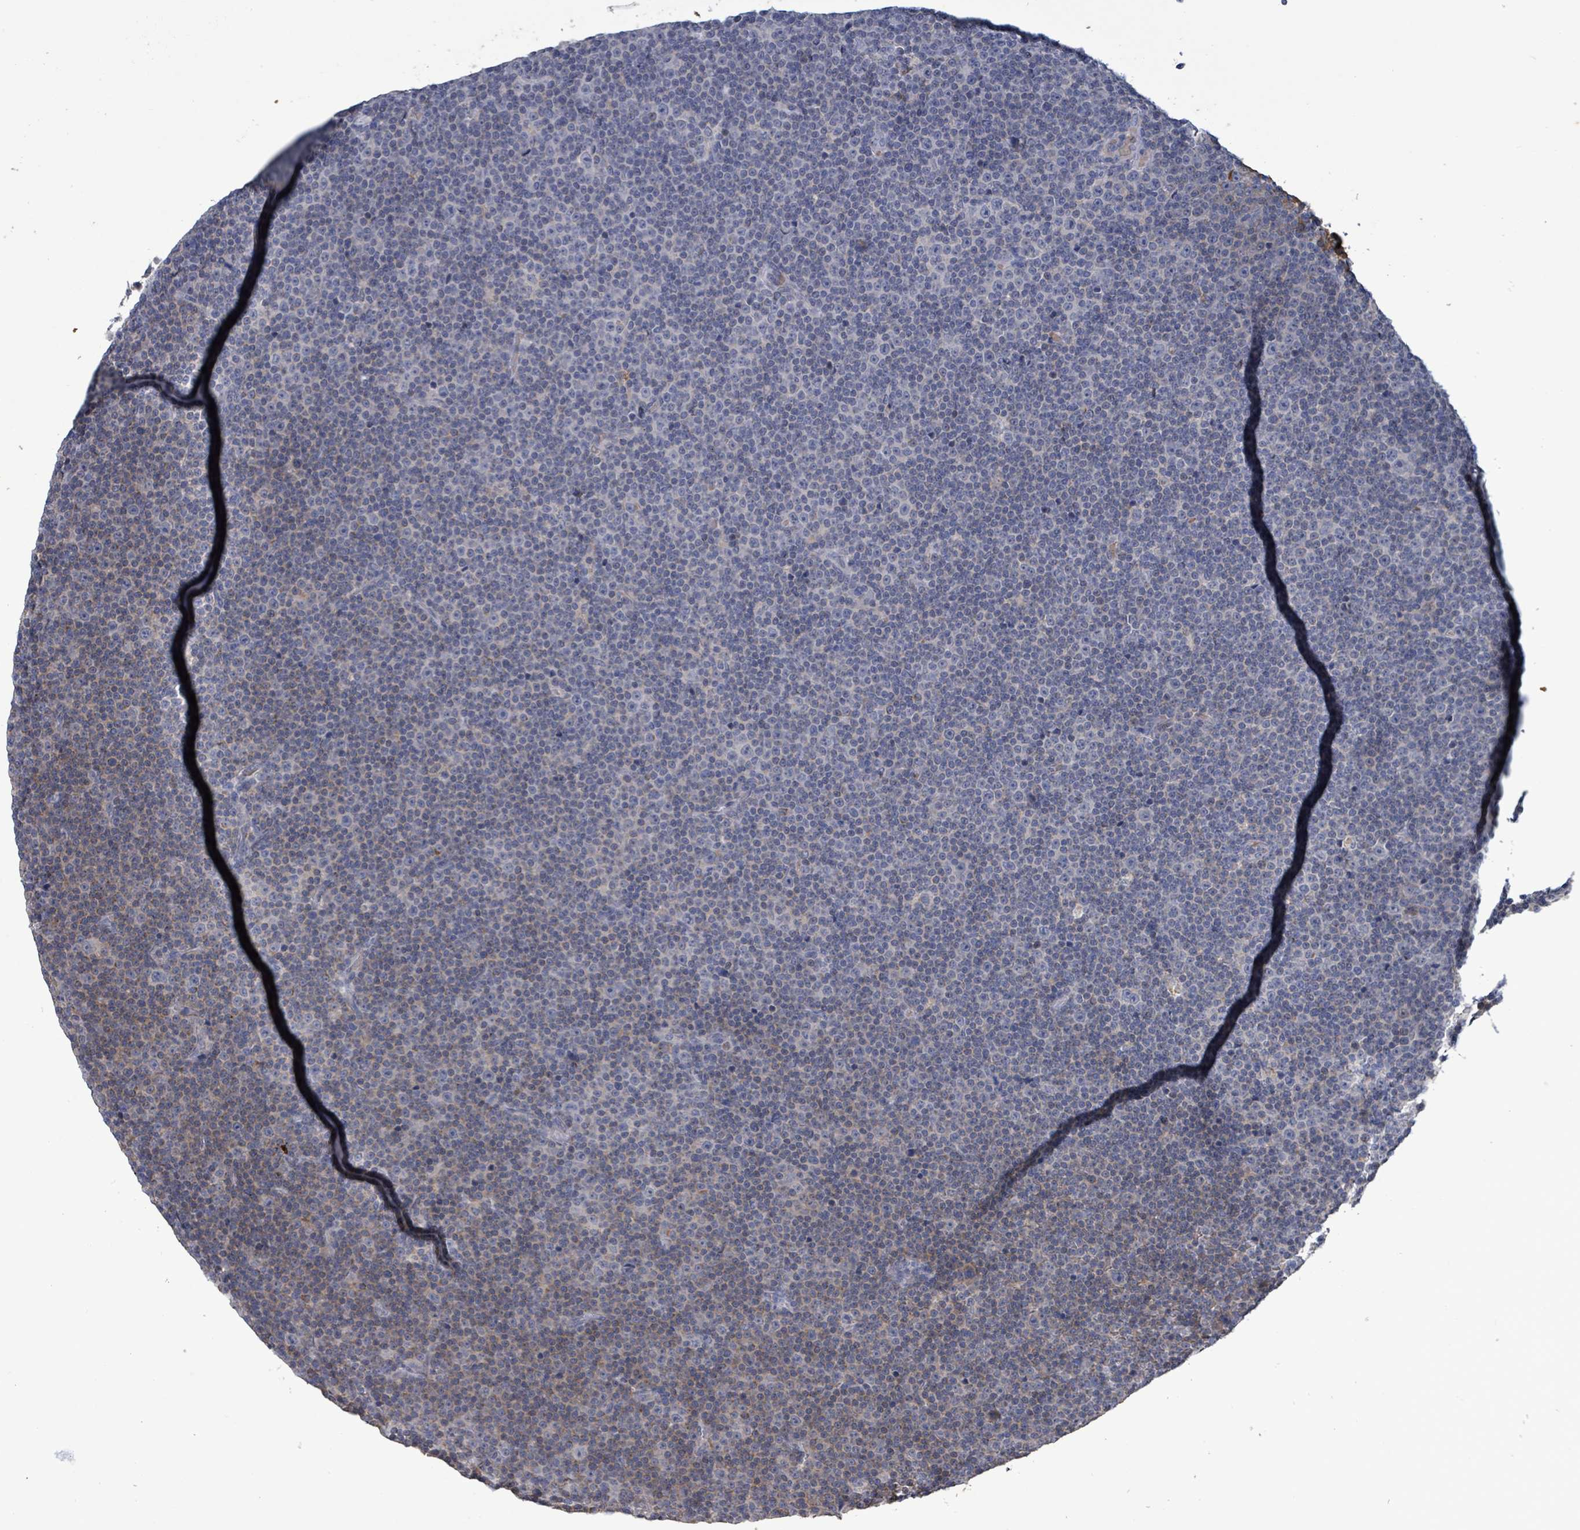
{"staining": {"intensity": "weak", "quantity": "25%-75%", "location": "cytoplasmic/membranous"}, "tissue": "lymphoma", "cell_type": "Tumor cells", "image_type": "cancer", "snomed": [{"axis": "morphology", "description": "Malignant lymphoma, non-Hodgkin's type, Low grade"}, {"axis": "topography", "description": "Lymph node"}], "caption": "Immunohistochemistry (IHC) photomicrograph of lymphoma stained for a protein (brown), which reveals low levels of weak cytoplasmic/membranous expression in approximately 25%-75% of tumor cells.", "gene": "SEBOX", "patient": {"sex": "female", "age": 67}}